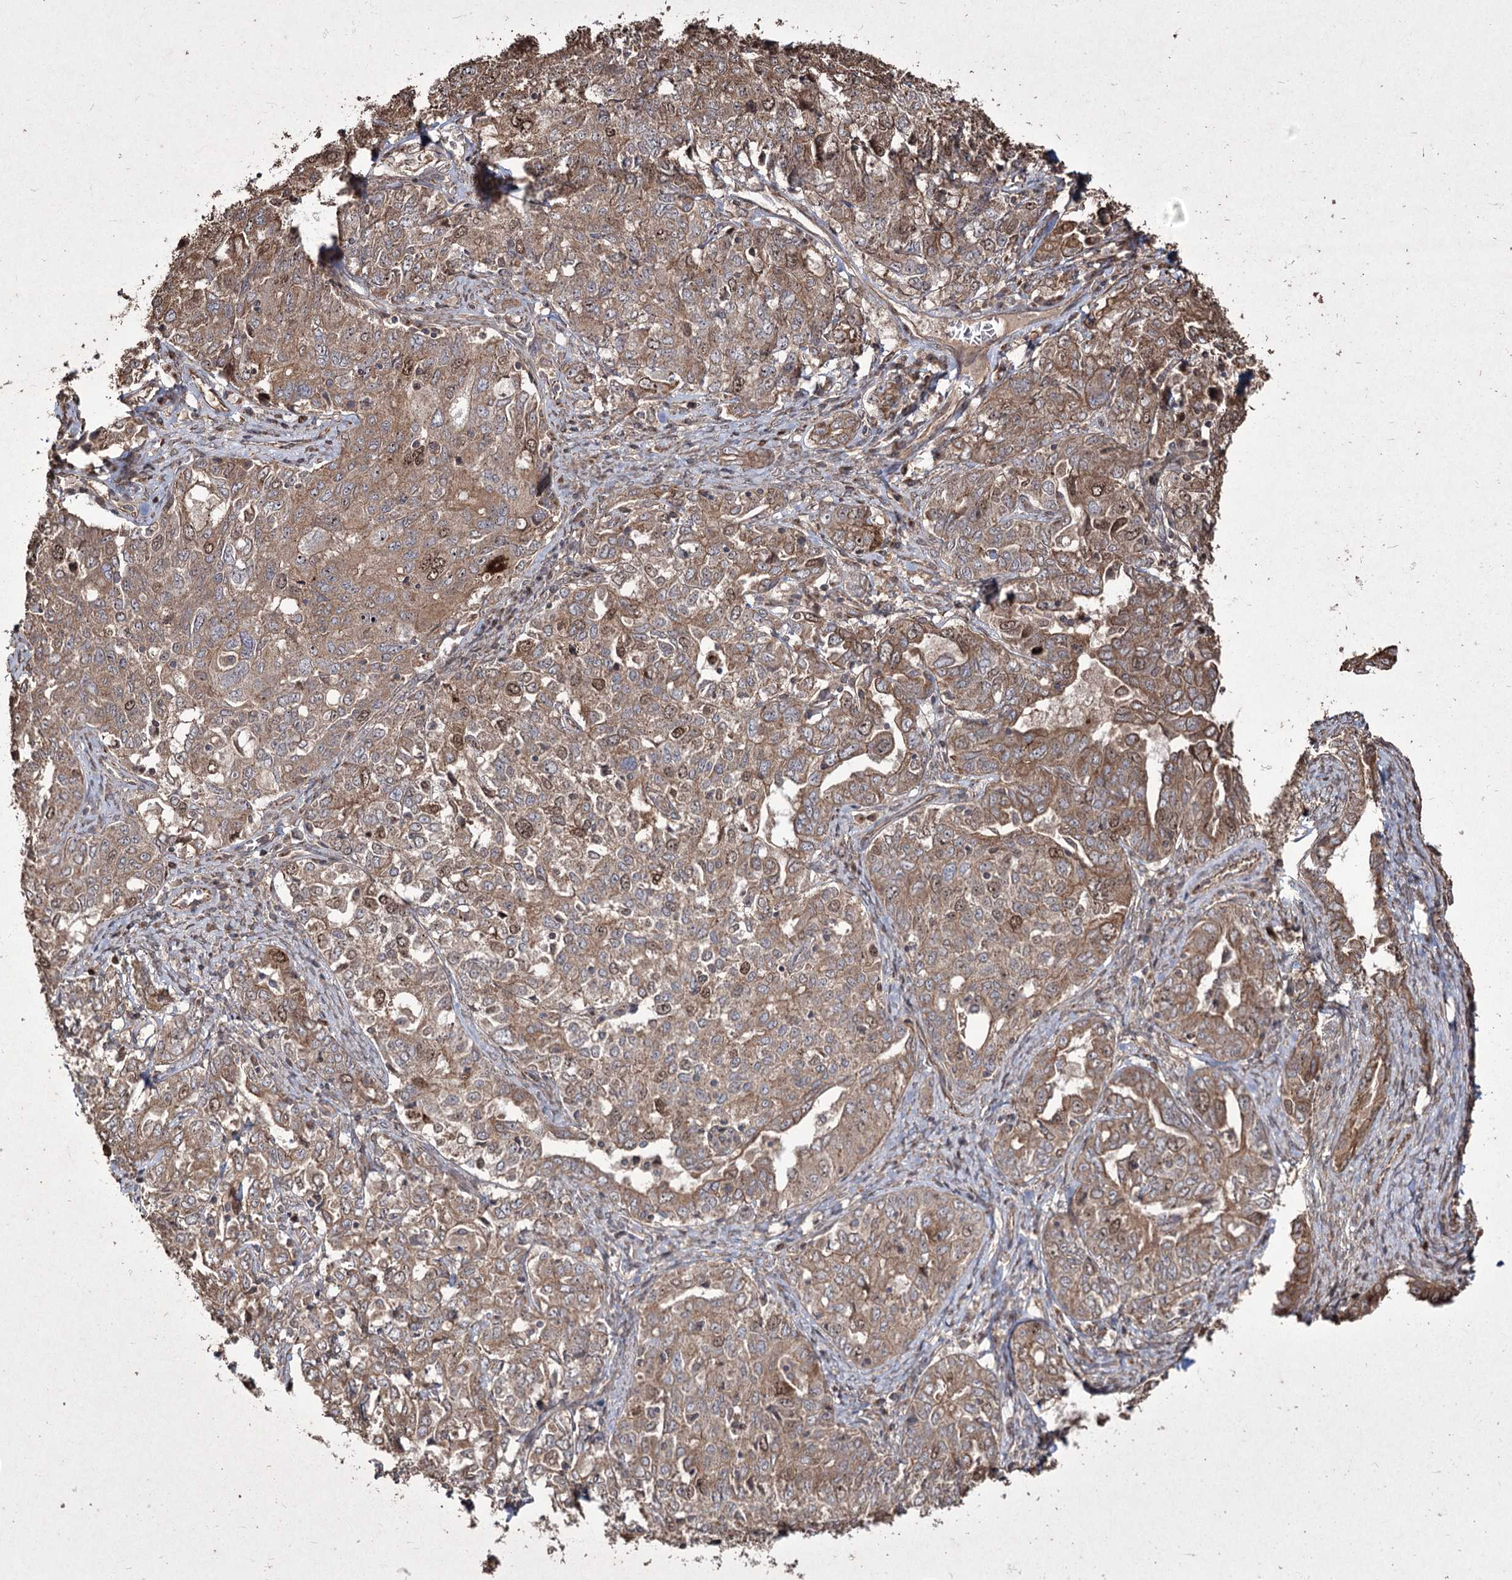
{"staining": {"intensity": "moderate", "quantity": ">75%", "location": "cytoplasmic/membranous,nuclear"}, "tissue": "ovarian cancer", "cell_type": "Tumor cells", "image_type": "cancer", "snomed": [{"axis": "morphology", "description": "Carcinoma, endometroid"}, {"axis": "topography", "description": "Ovary"}], "caption": "A histopathology image showing moderate cytoplasmic/membranous and nuclear expression in approximately >75% of tumor cells in ovarian cancer, as visualized by brown immunohistochemical staining.", "gene": "PRC1", "patient": {"sex": "female", "age": 62}}